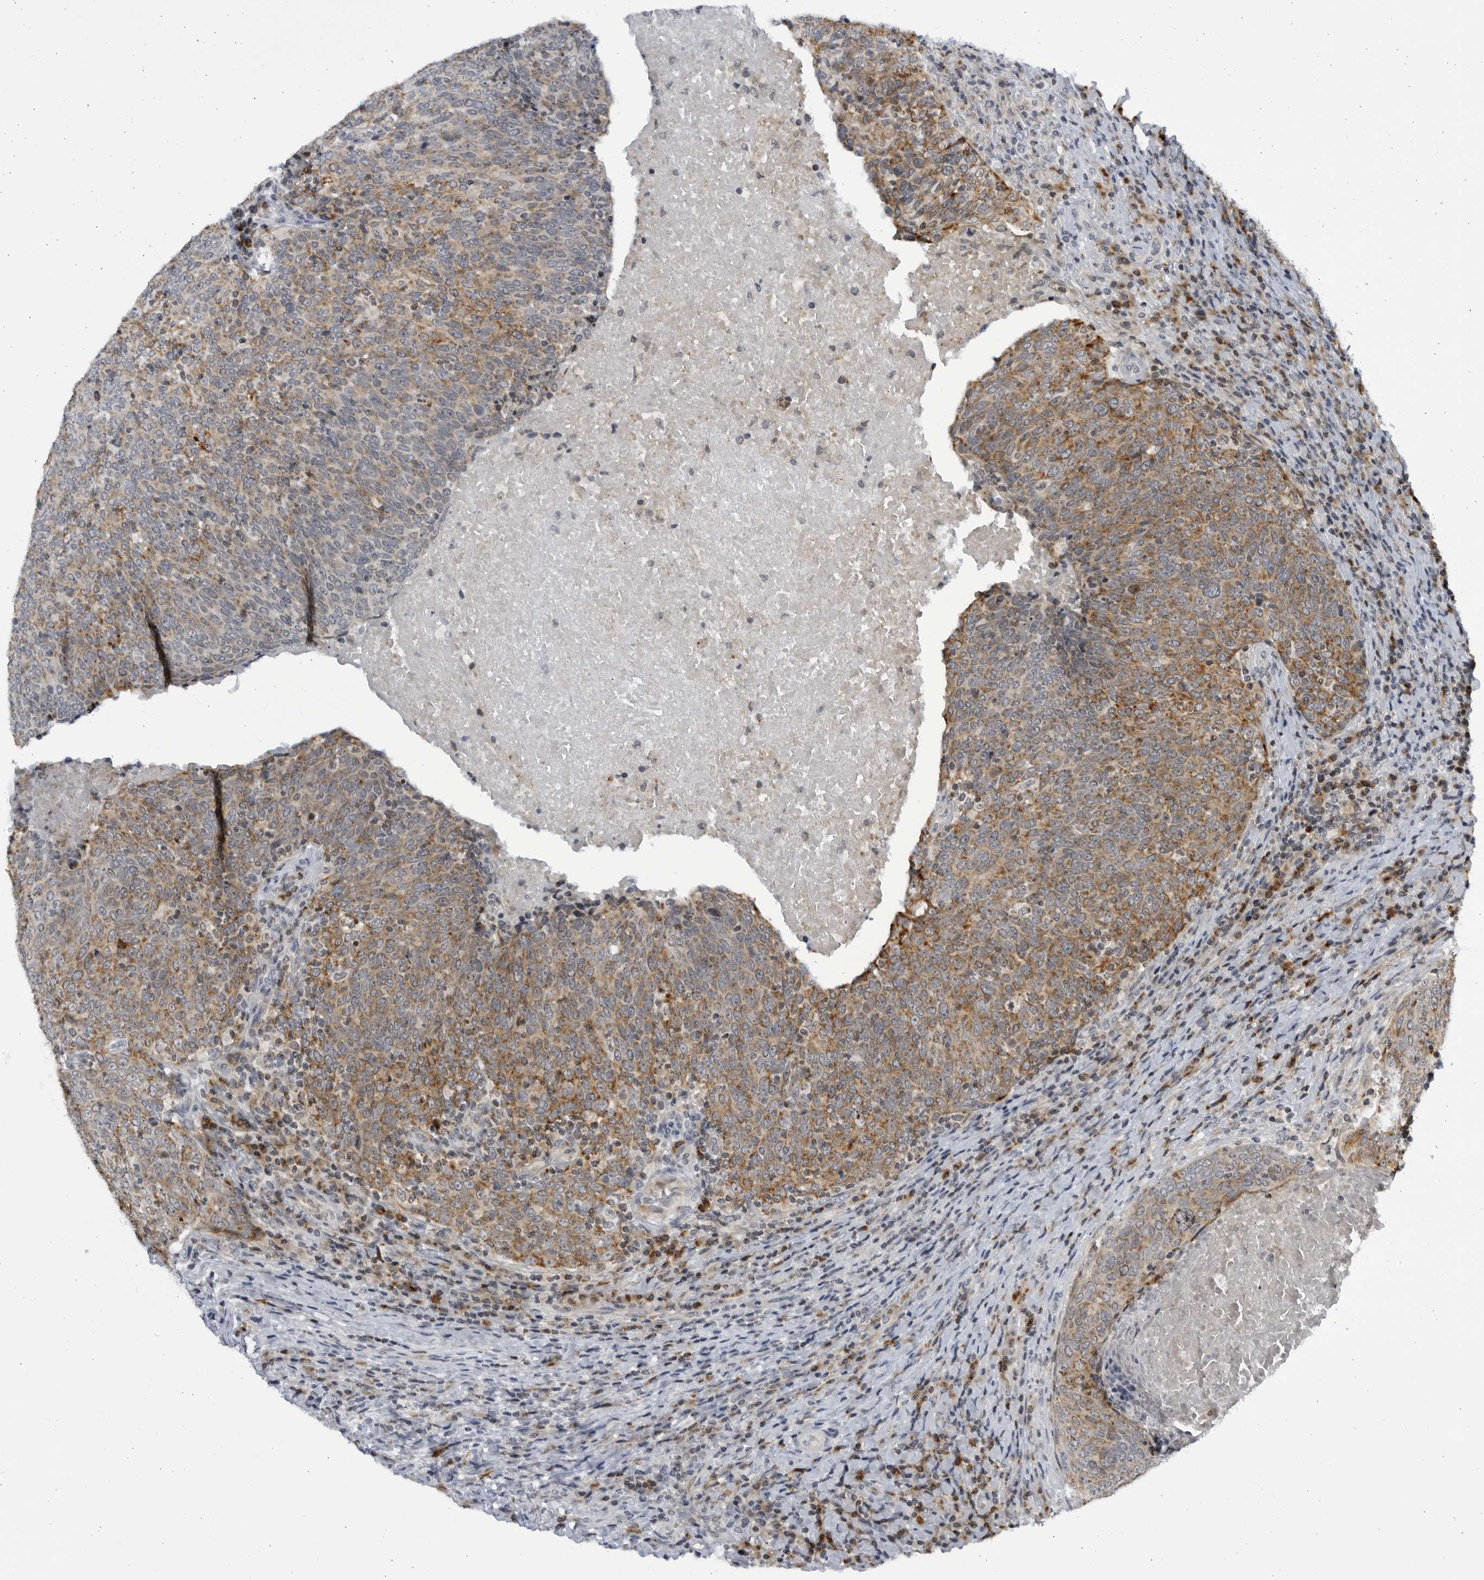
{"staining": {"intensity": "moderate", "quantity": ">75%", "location": "cytoplasmic/membranous"}, "tissue": "head and neck cancer", "cell_type": "Tumor cells", "image_type": "cancer", "snomed": [{"axis": "morphology", "description": "Squamous cell carcinoma, NOS"}, {"axis": "morphology", "description": "Squamous cell carcinoma, metastatic, NOS"}, {"axis": "topography", "description": "Lymph node"}, {"axis": "topography", "description": "Head-Neck"}], "caption": "Tumor cells demonstrate medium levels of moderate cytoplasmic/membranous expression in about >75% of cells in human head and neck metastatic squamous cell carcinoma.", "gene": "SLC25A22", "patient": {"sex": "male", "age": 62}}